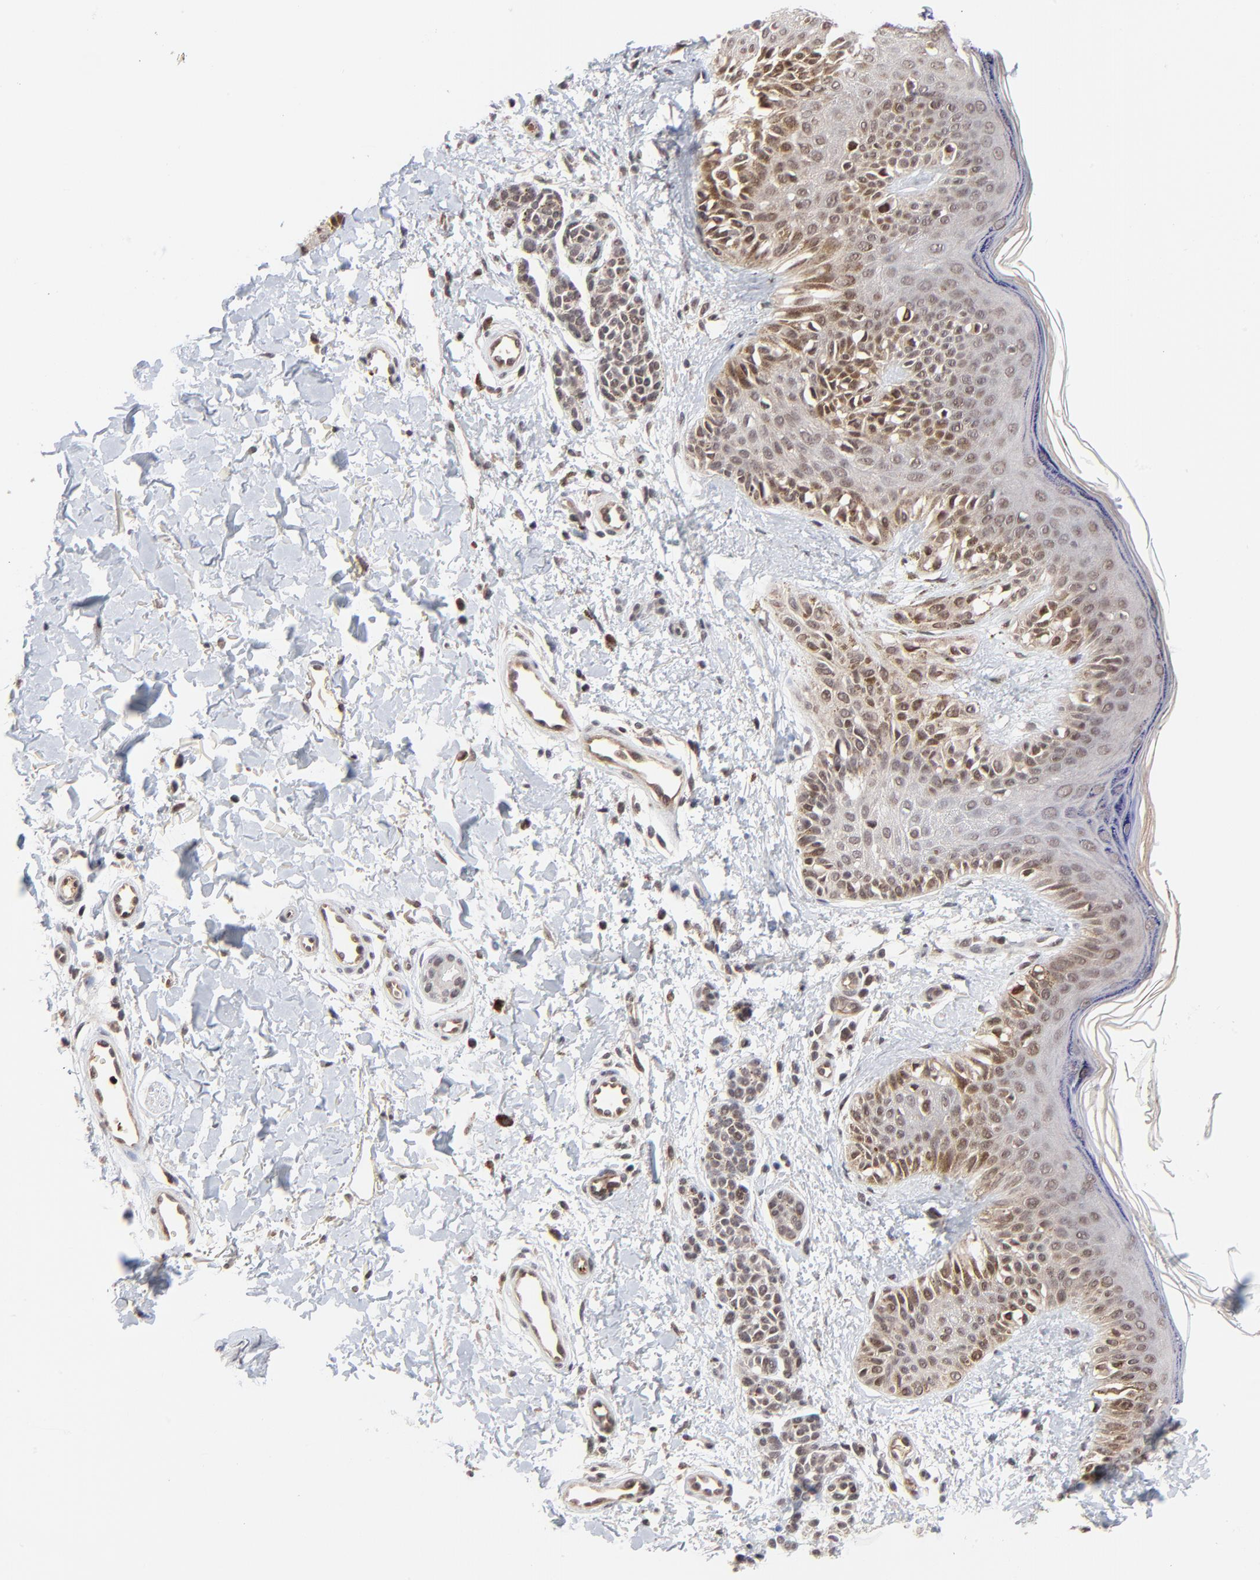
{"staining": {"intensity": "moderate", "quantity": ">75%", "location": "cytoplasmic/membranous,nuclear"}, "tissue": "melanoma", "cell_type": "Tumor cells", "image_type": "cancer", "snomed": [{"axis": "morphology", "description": "Normal tissue, NOS"}, {"axis": "morphology", "description": "Malignant melanoma, NOS"}, {"axis": "topography", "description": "Skin"}], "caption": "Tumor cells display medium levels of moderate cytoplasmic/membranous and nuclear staining in about >75% of cells in malignant melanoma.", "gene": "CASP10", "patient": {"sex": "male", "age": 83}}